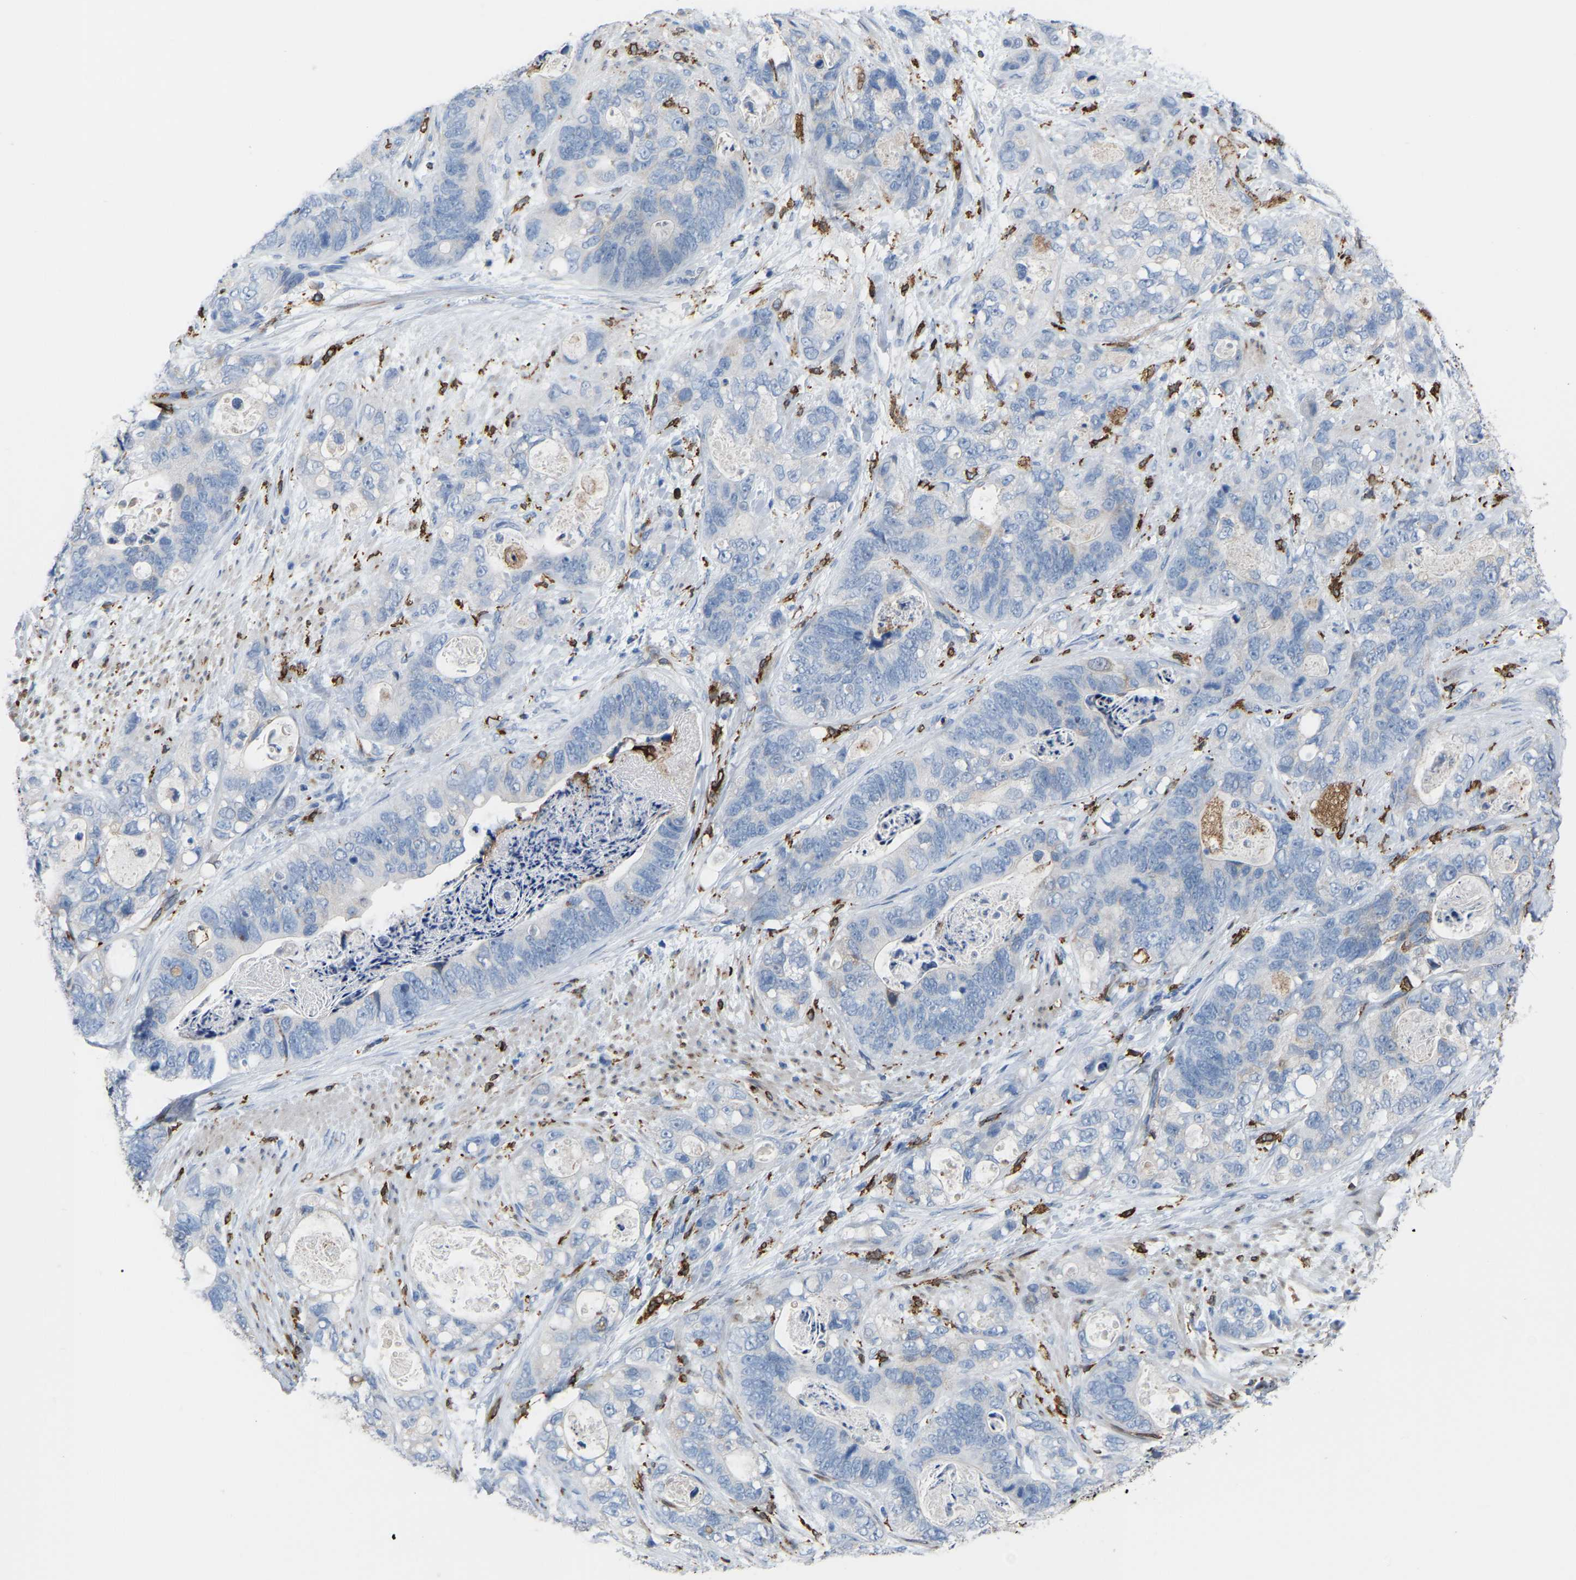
{"staining": {"intensity": "negative", "quantity": "none", "location": "none"}, "tissue": "stomach cancer", "cell_type": "Tumor cells", "image_type": "cancer", "snomed": [{"axis": "morphology", "description": "Normal tissue, NOS"}, {"axis": "morphology", "description": "Adenocarcinoma, NOS"}, {"axis": "topography", "description": "Stomach"}], "caption": "Stomach cancer (adenocarcinoma) was stained to show a protein in brown. There is no significant positivity in tumor cells.", "gene": "PTGS1", "patient": {"sex": "female", "age": 89}}